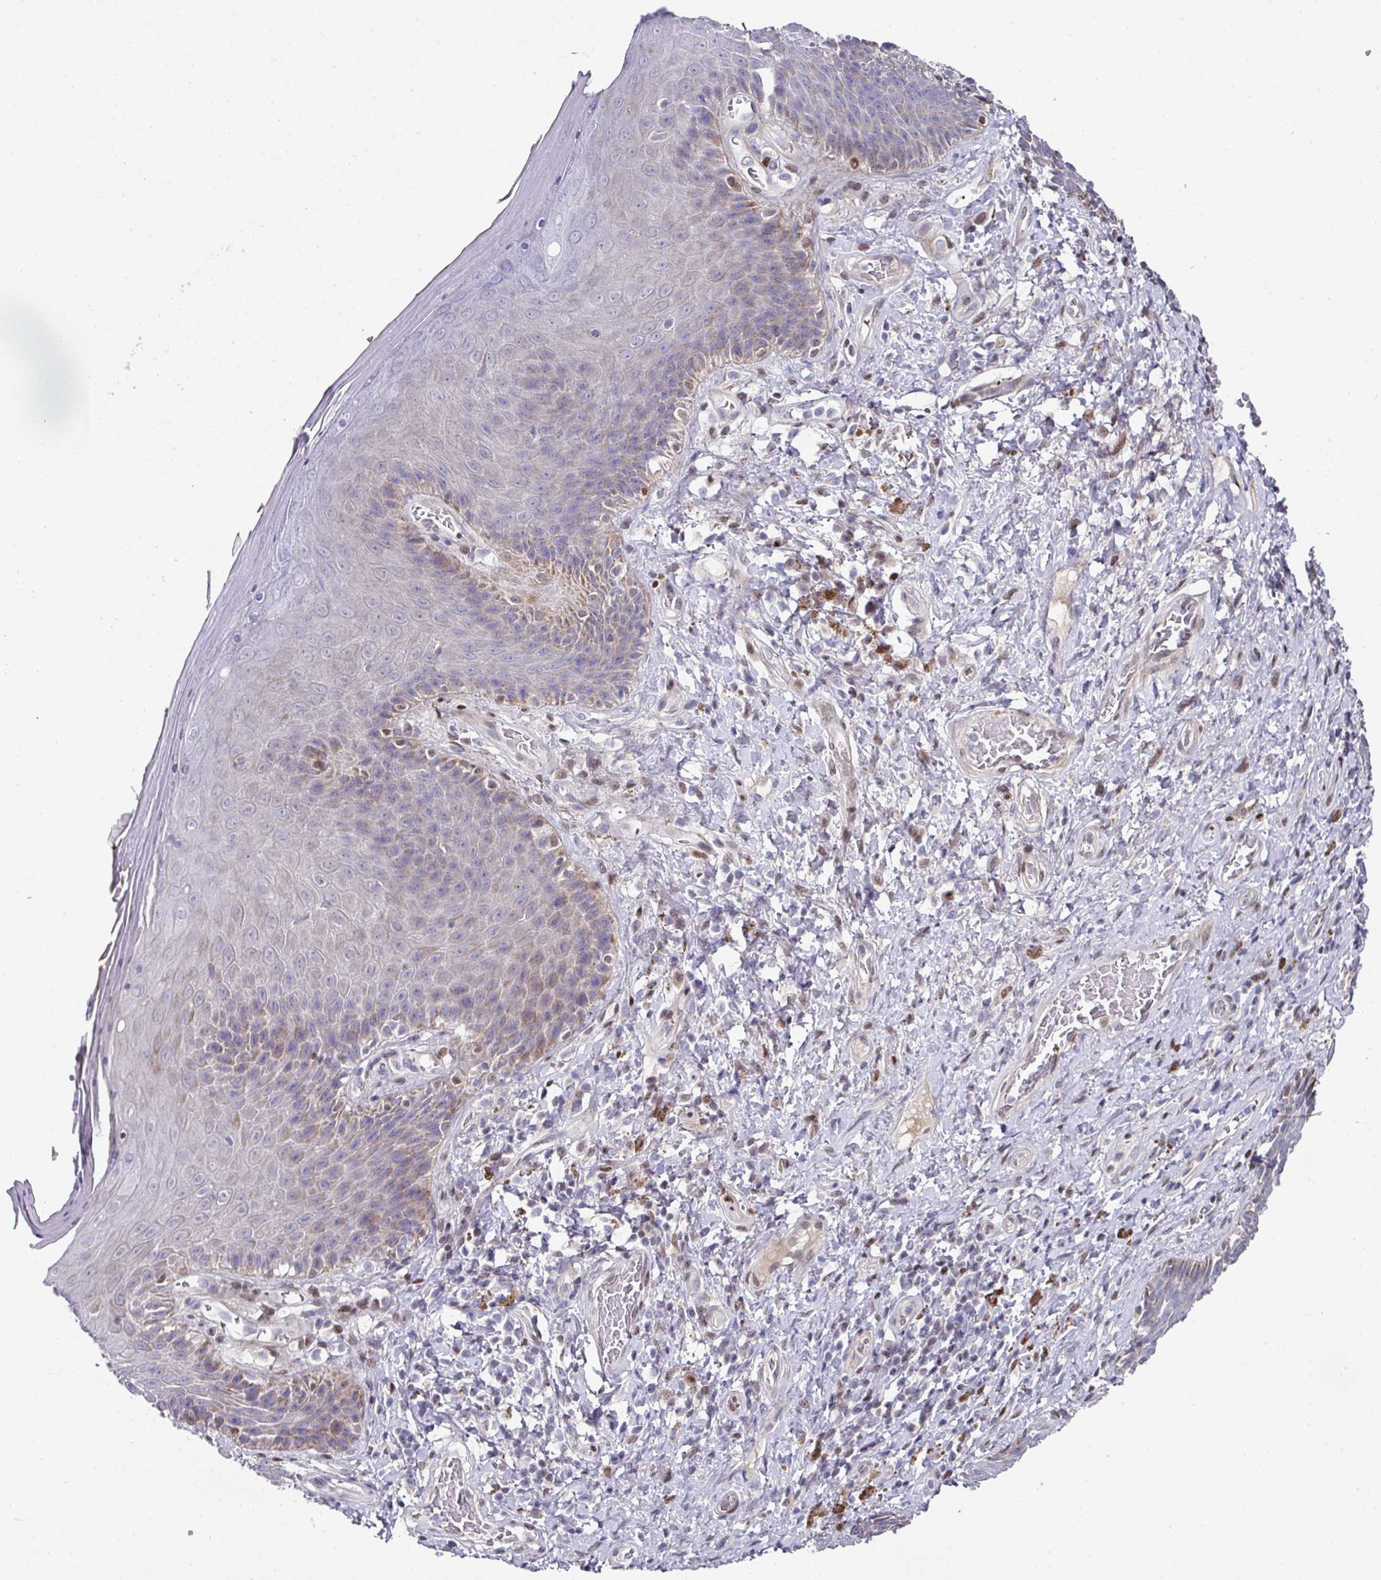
{"staining": {"intensity": "weak", "quantity": "<25%", "location": "cytoplasmic/membranous,nuclear"}, "tissue": "skin", "cell_type": "Epidermal cells", "image_type": "normal", "snomed": [{"axis": "morphology", "description": "Normal tissue, NOS"}, {"axis": "topography", "description": "Anal"}, {"axis": "topography", "description": "Peripheral nerve tissue"}], "caption": "IHC of unremarkable human skin exhibits no staining in epidermal cells.", "gene": "CBX7", "patient": {"sex": "male", "age": 53}}